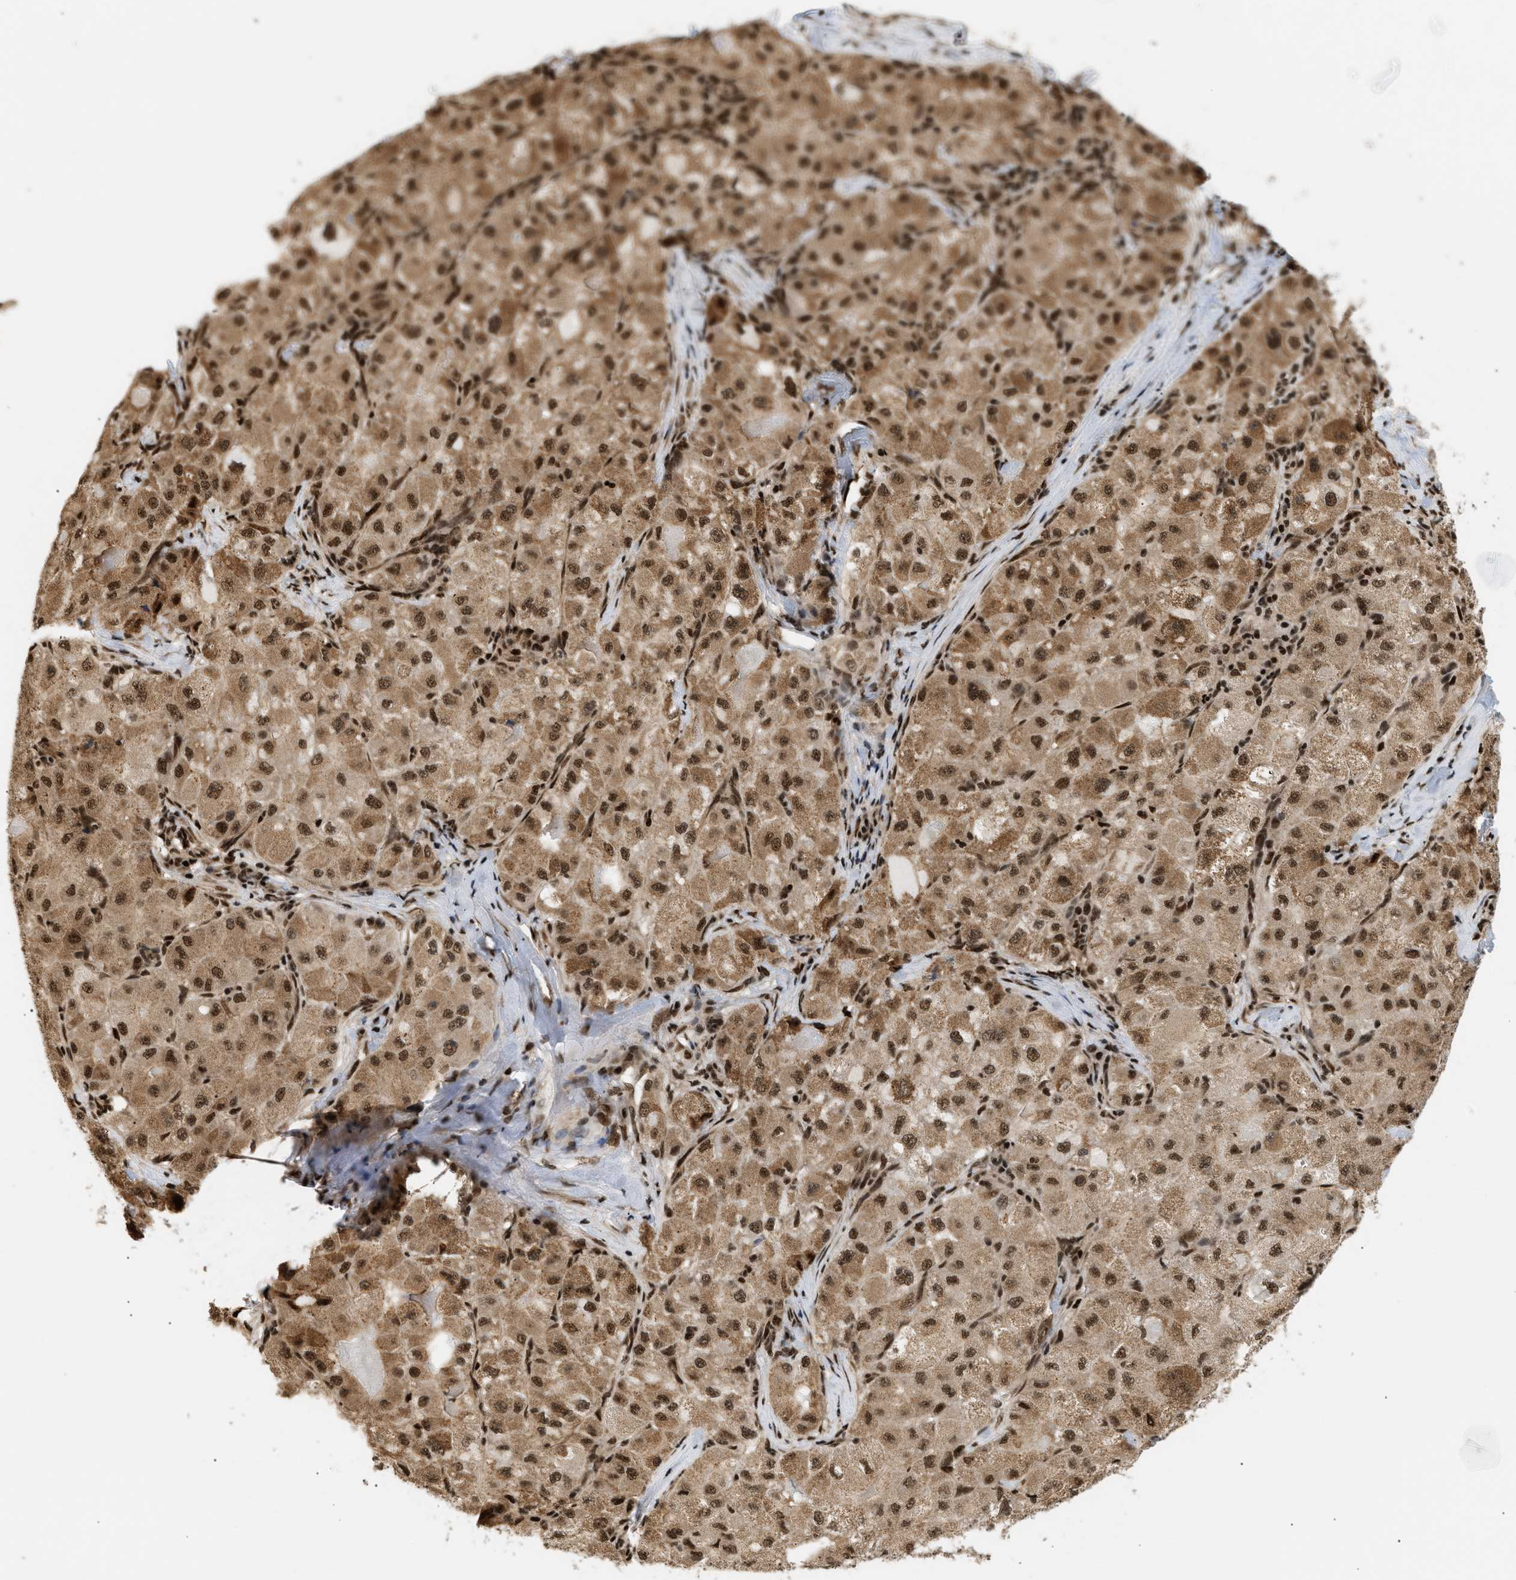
{"staining": {"intensity": "moderate", "quantity": ">75%", "location": "cytoplasmic/membranous,nuclear"}, "tissue": "liver cancer", "cell_type": "Tumor cells", "image_type": "cancer", "snomed": [{"axis": "morphology", "description": "Carcinoma, Hepatocellular, NOS"}, {"axis": "topography", "description": "Liver"}], "caption": "Moderate cytoplasmic/membranous and nuclear protein staining is seen in about >75% of tumor cells in liver hepatocellular carcinoma.", "gene": "RBM5", "patient": {"sex": "male", "age": 80}}